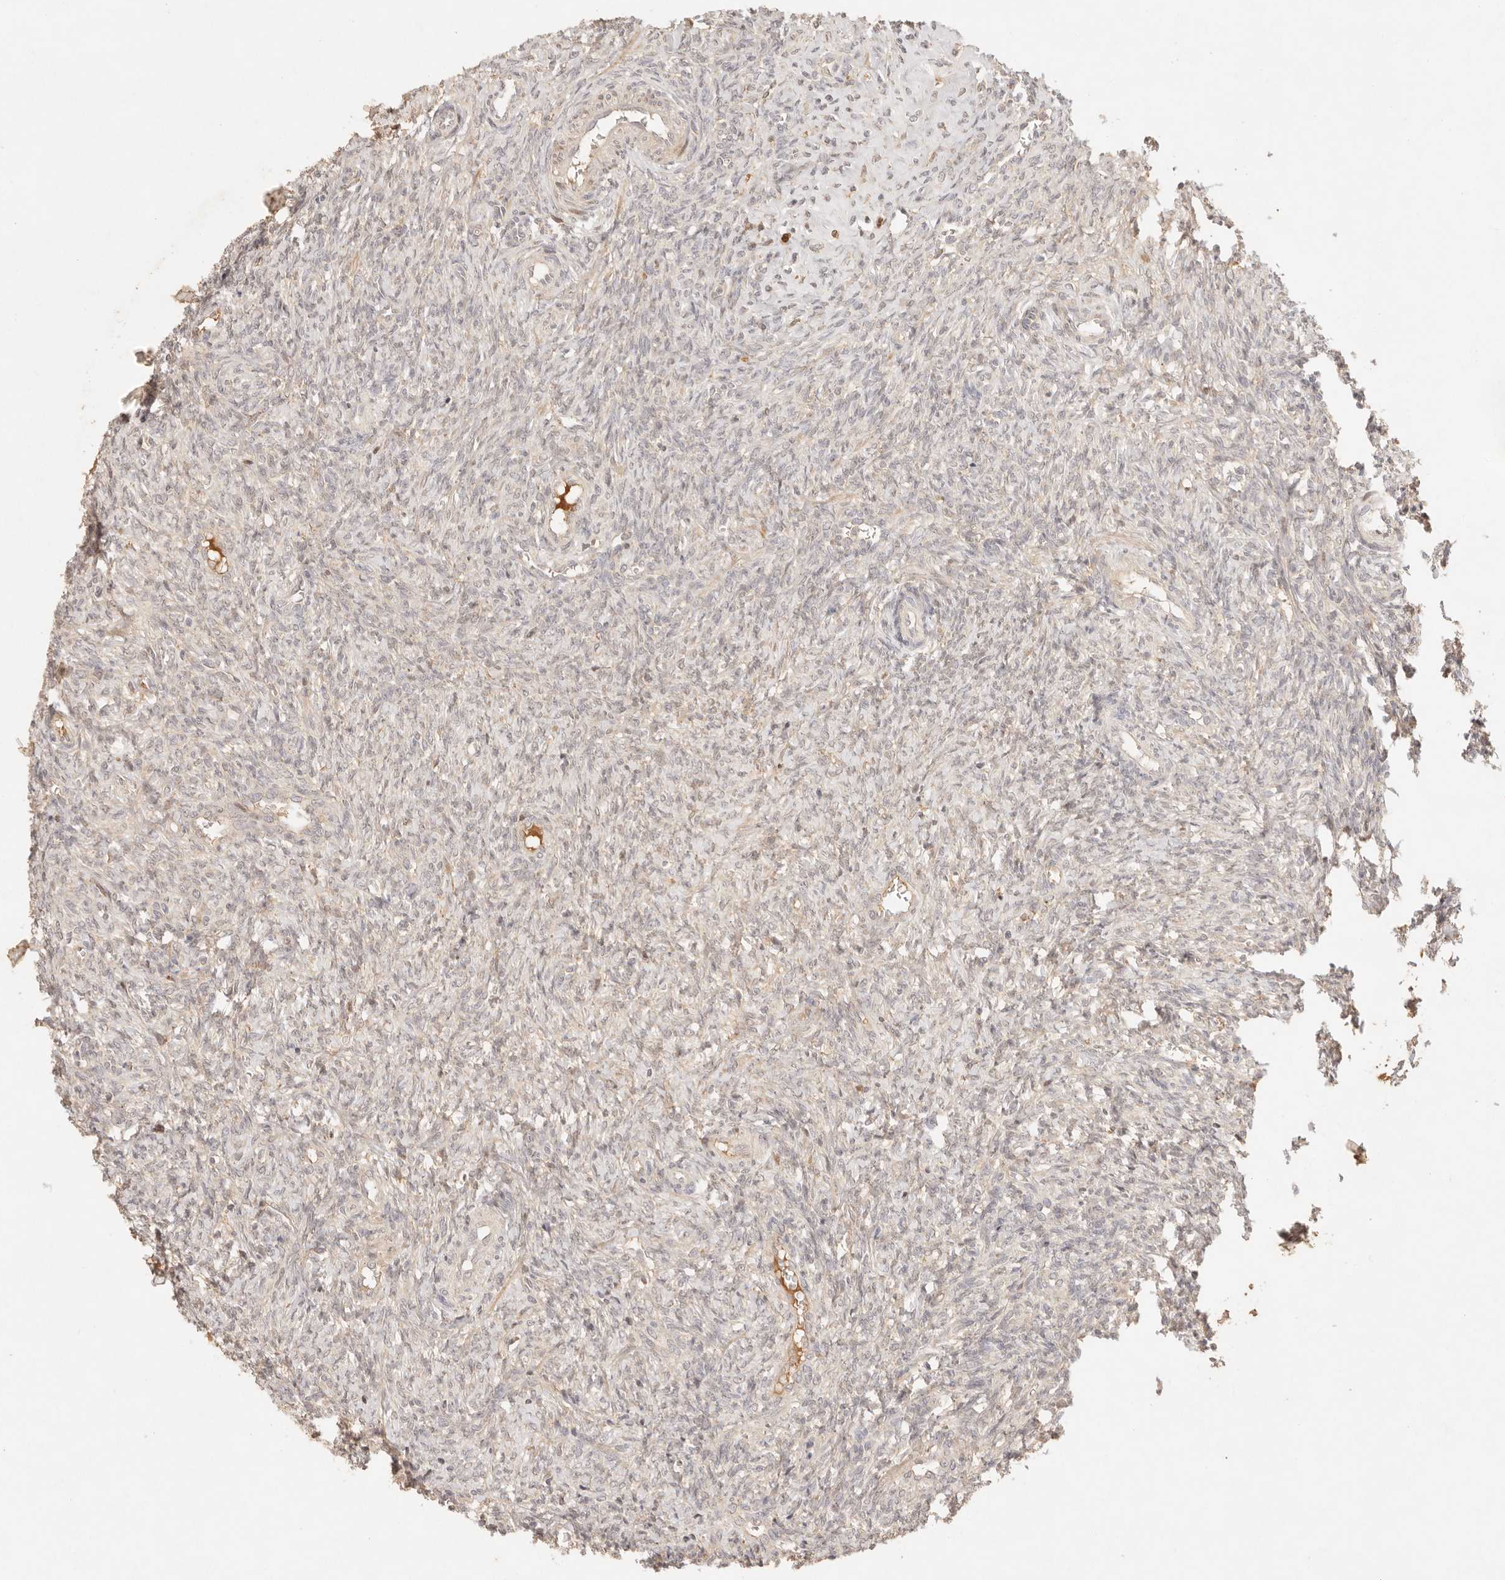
{"staining": {"intensity": "weak", "quantity": ">75%", "location": "cytoplasmic/membranous"}, "tissue": "ovary", "cell_type": "Follicle cells", "image_type": "normal", "snomed": [{"axis": "morphology", "description": "Normal tissue, NOS"}, {"axis": "topography", "description": "Ovary"}], "caption": "Unremarkable ovary reveals weak cytoplasmic/membranous expression in approximately >75% of follicle cells, visualized by immunohistochemistry.", "gene": "PHLDA3", "patient": {"sex": "female", "age": 41}}